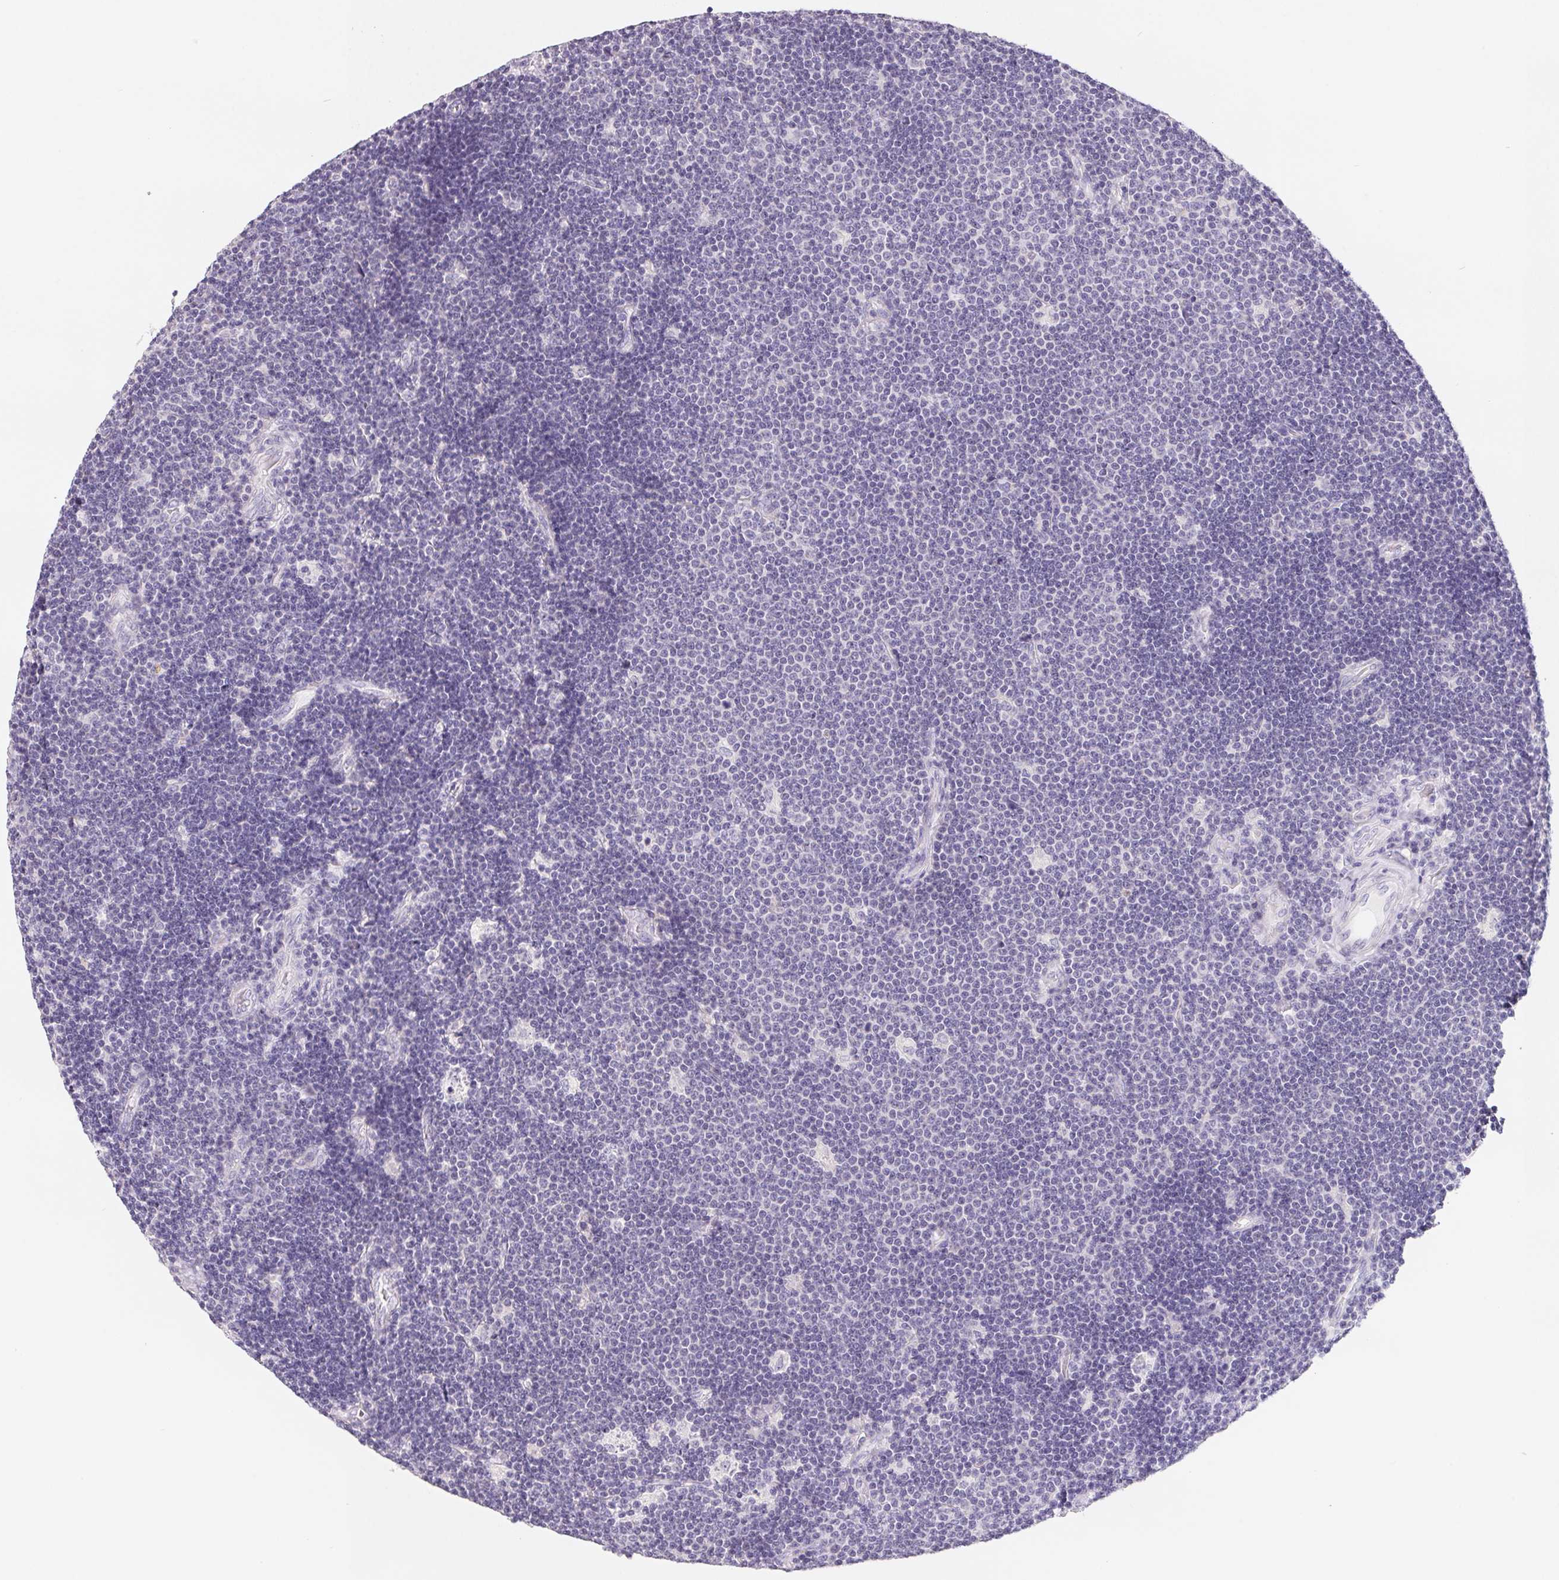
{"staining": {"intensity": "negative", "quantity": "none", "location": "none"}, "tissue": "lymphoma", "cell_type": "Tumor cells", "image_type": "cancer", "snomed": [{"axis": "morphology", "description": "Malignant lymphoma, non-Hodgkin's type, Low grade"}, {"axis": "topography", "description": "Brain"}], "caption": "Photomicrograph shows no significant protein staining in tumor cells of lymphoma.", "gene": "FDX1", "patient": {"sex": "female", "age": 66}}